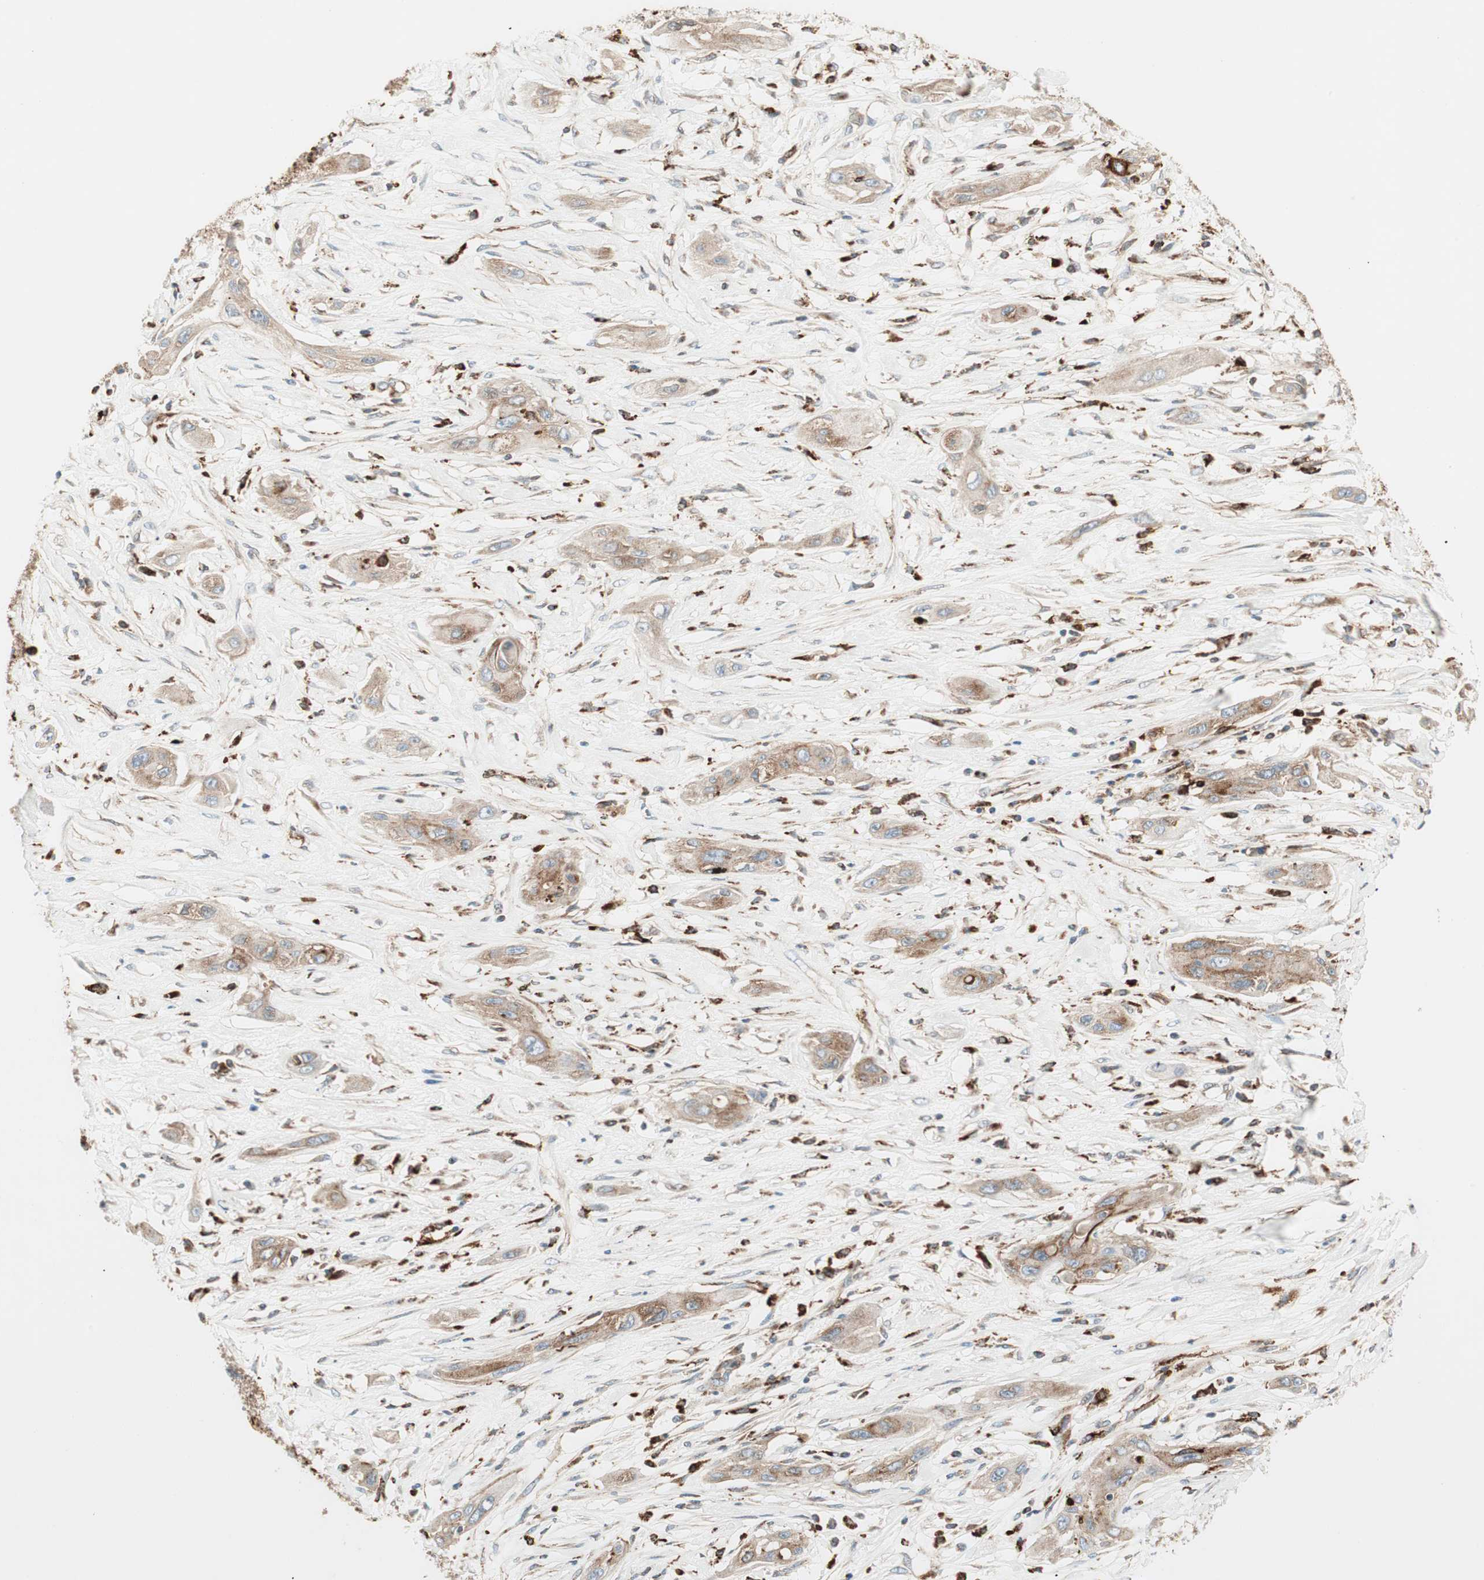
{"staining": {"intensity": "weak", "quantity": ">75%", "location": "cytoplasmic/membranous"}, "tissue": "lung cancer", "cell_type": "Tumor cells", "image_type": "cancer", "snomed": [{"axis": "morphology", "description": "Squamous cell carcinoma, NOS"}, {"axis": "topography", "description": "Lung"}], "caption": "Lung squamous cell carcinoma was stained to show a protein in brown. There is low levels of weak cytoplasmic/membranous positivity in approximately >75% of tumor cells.", "gene": "ATP6V1G1", "patient": {"sex": "female", "age": 47}}